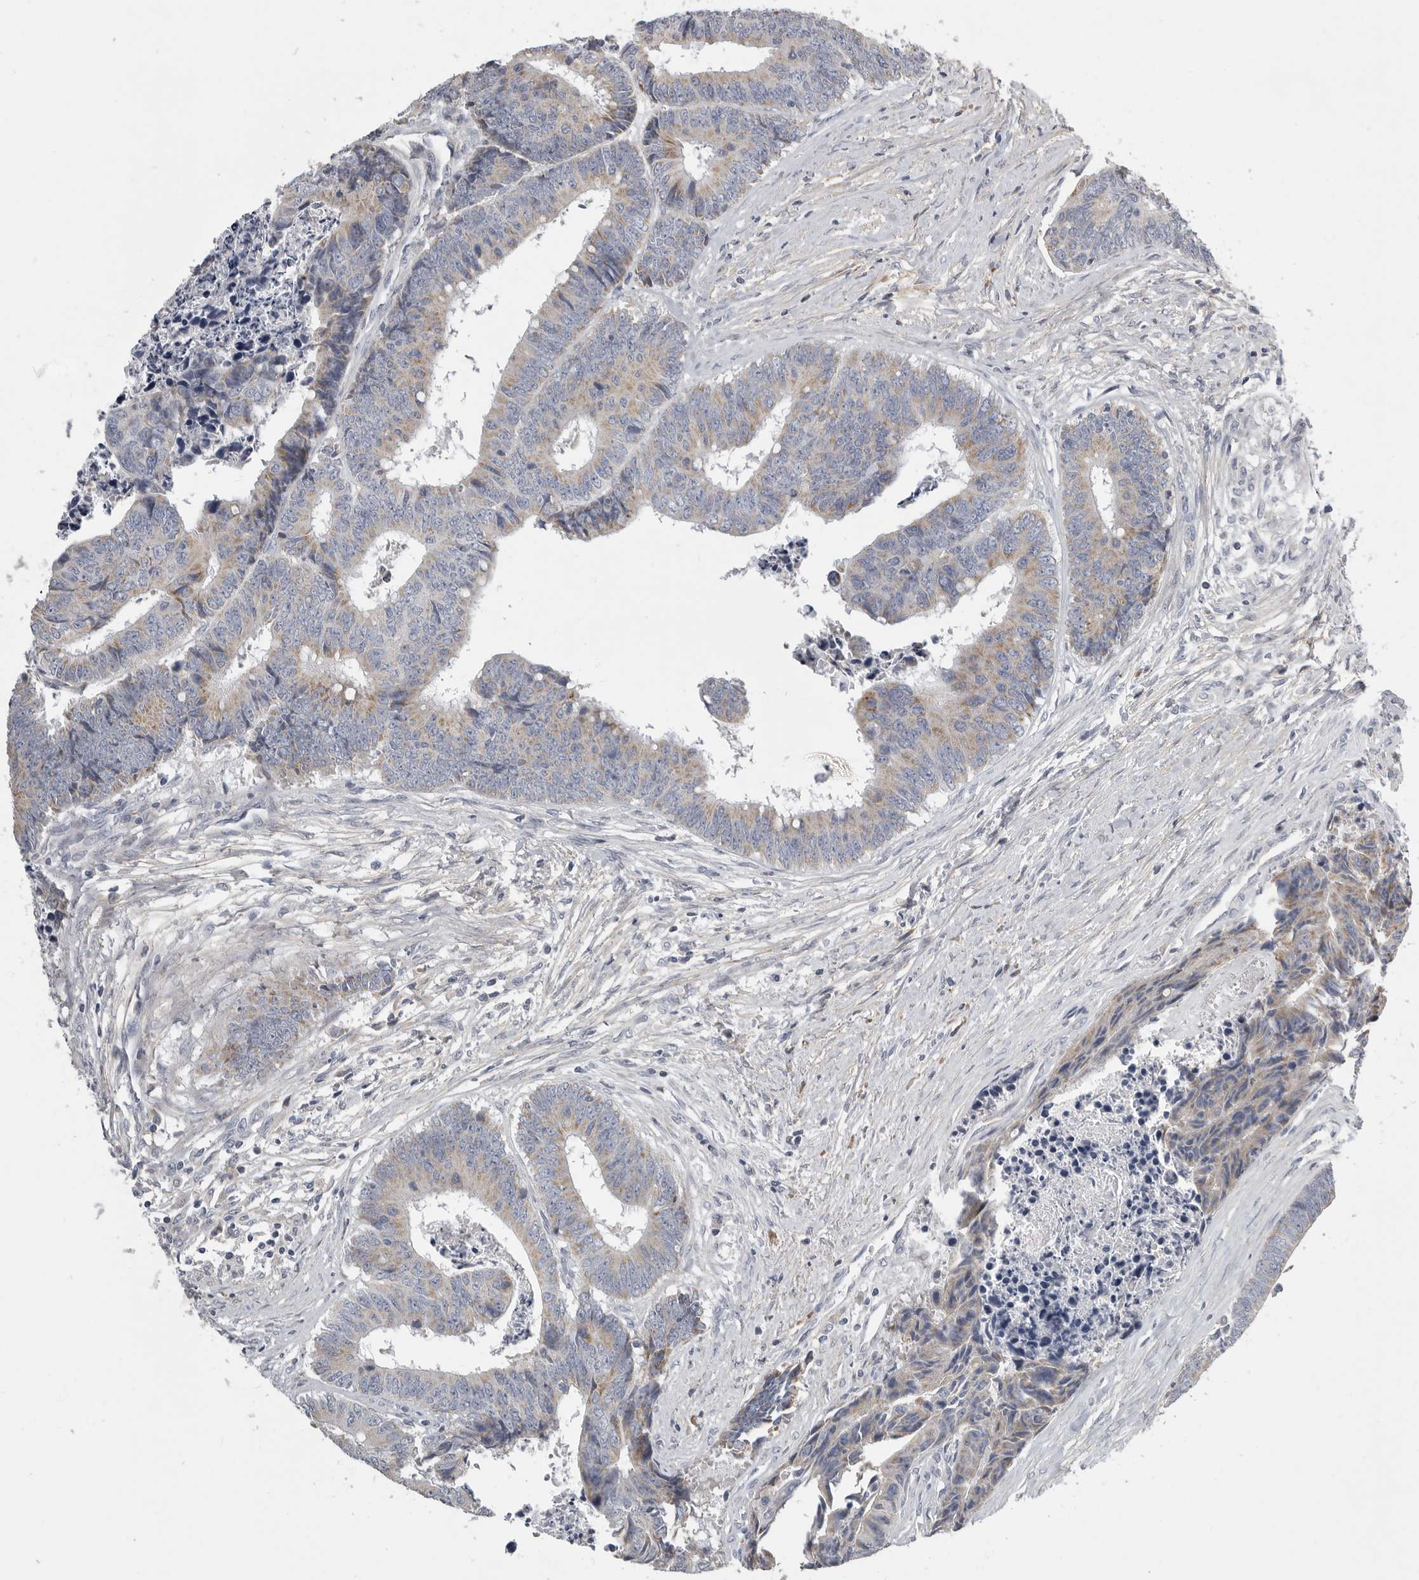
{"staining": {"intensity": "moderate", "quantity": ">75%", "location": "cytoplasmic/membranous"}, "tissue": "colorectal cancer", "cell_type": "Tumor cells", "image_type": "cancer", "snomed": [{"axis": "morphology", "description": "Adenocarcinoma, NOS"}, {"axis": "topography", "description": "Rectum"}], "caption": "Immunohistochemistry (IHC) histopathology image of neoplastic tissue: human colorectal cancer stained using immunohistochemistry (IHC) displays medium levels of moderate protein expression localized specifically in the cytoplasmic/membranous of tumor cells, appearing as a cytoplasmic/membranous brown color.", "gene": "SDC3", "patient": {"sex": "male", "age": 84}}